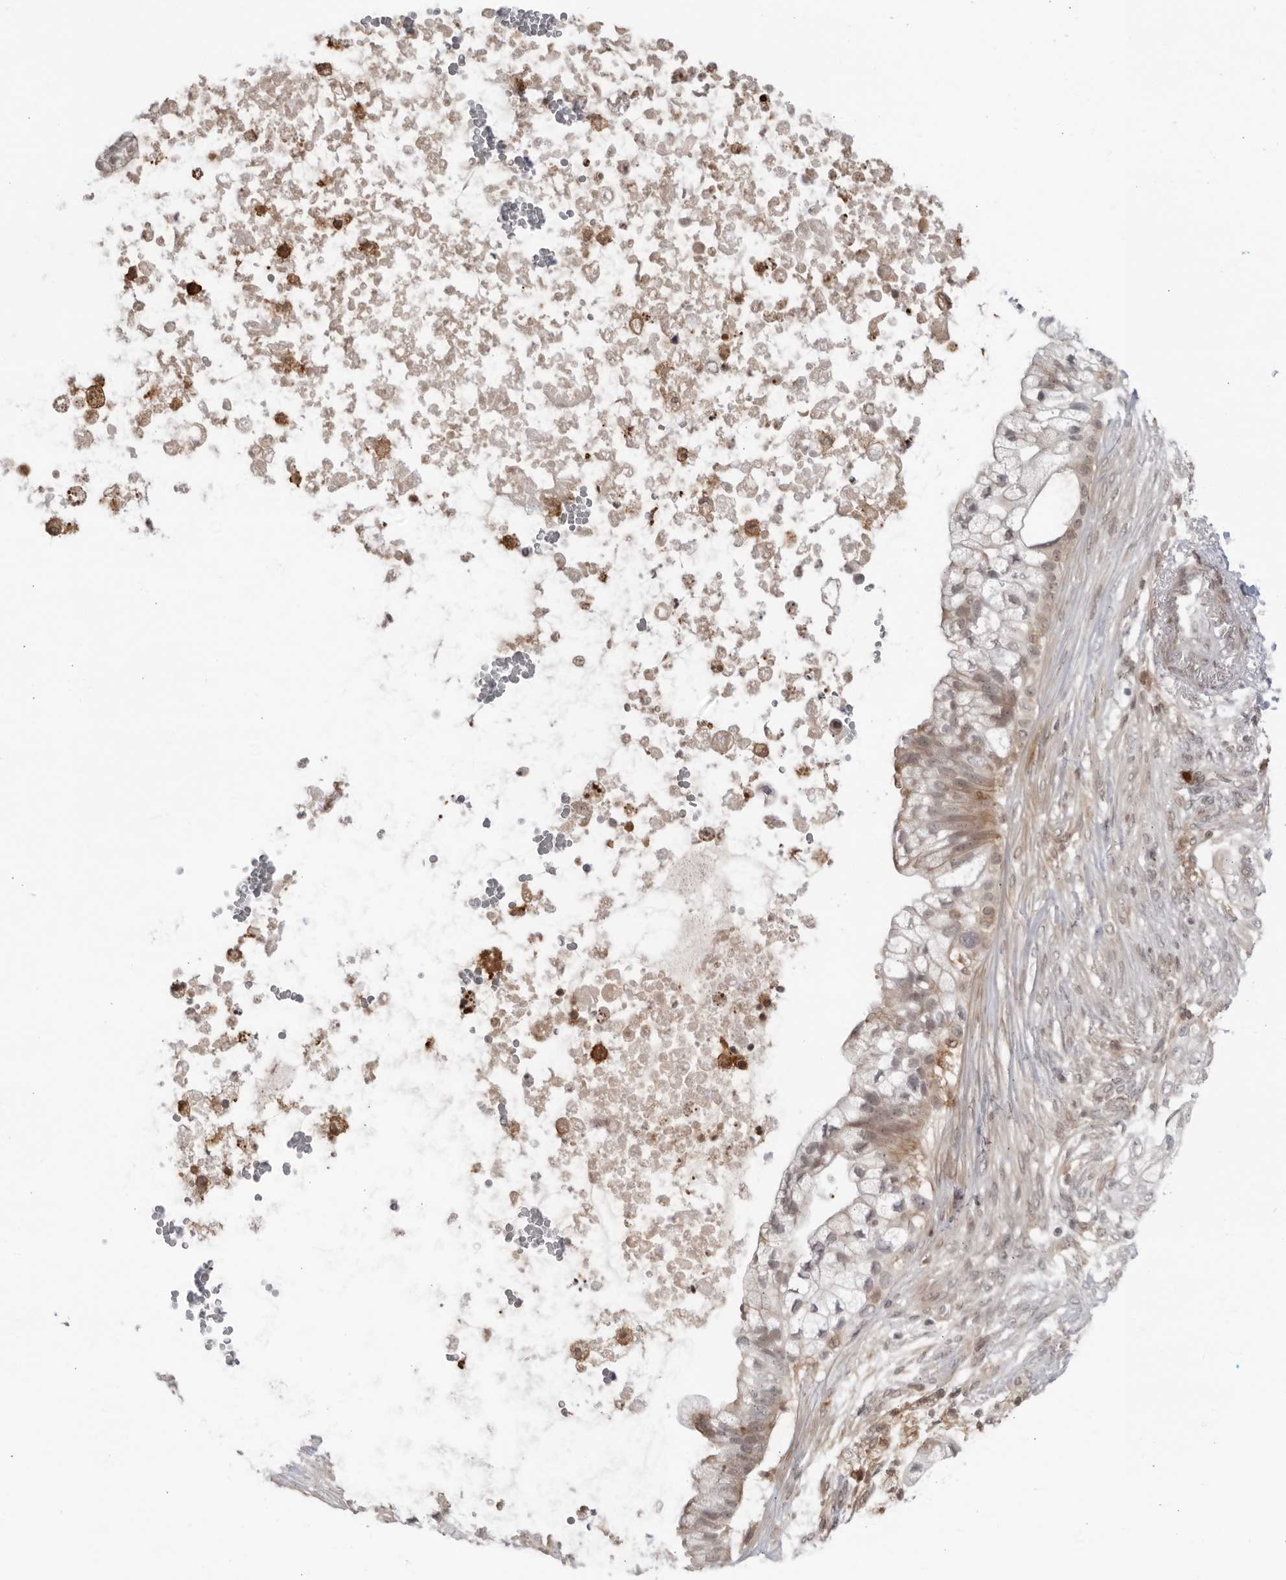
{"staining": {"intensity": "weak", "quantity": "<25%", "location": "cytoplasmic/membranous,nuclear"}, "tissue": "pancreatic cancer", "cell_type": "Tumor cells", "image_type": "cancer", "snomed": [{"axis": "morphology", "description": "Adenocarcinoma, NOS"}, {"axis": "topography", "description": "Pancreas"}], "caption": "IHC image of neoplastic tissue: human pancreatic adenocarcinoma stained with DAB exhibits no significant protein positivity in tumor cells.", "gene": "DTL", "patient": {"sex": "male", "age": 53}}